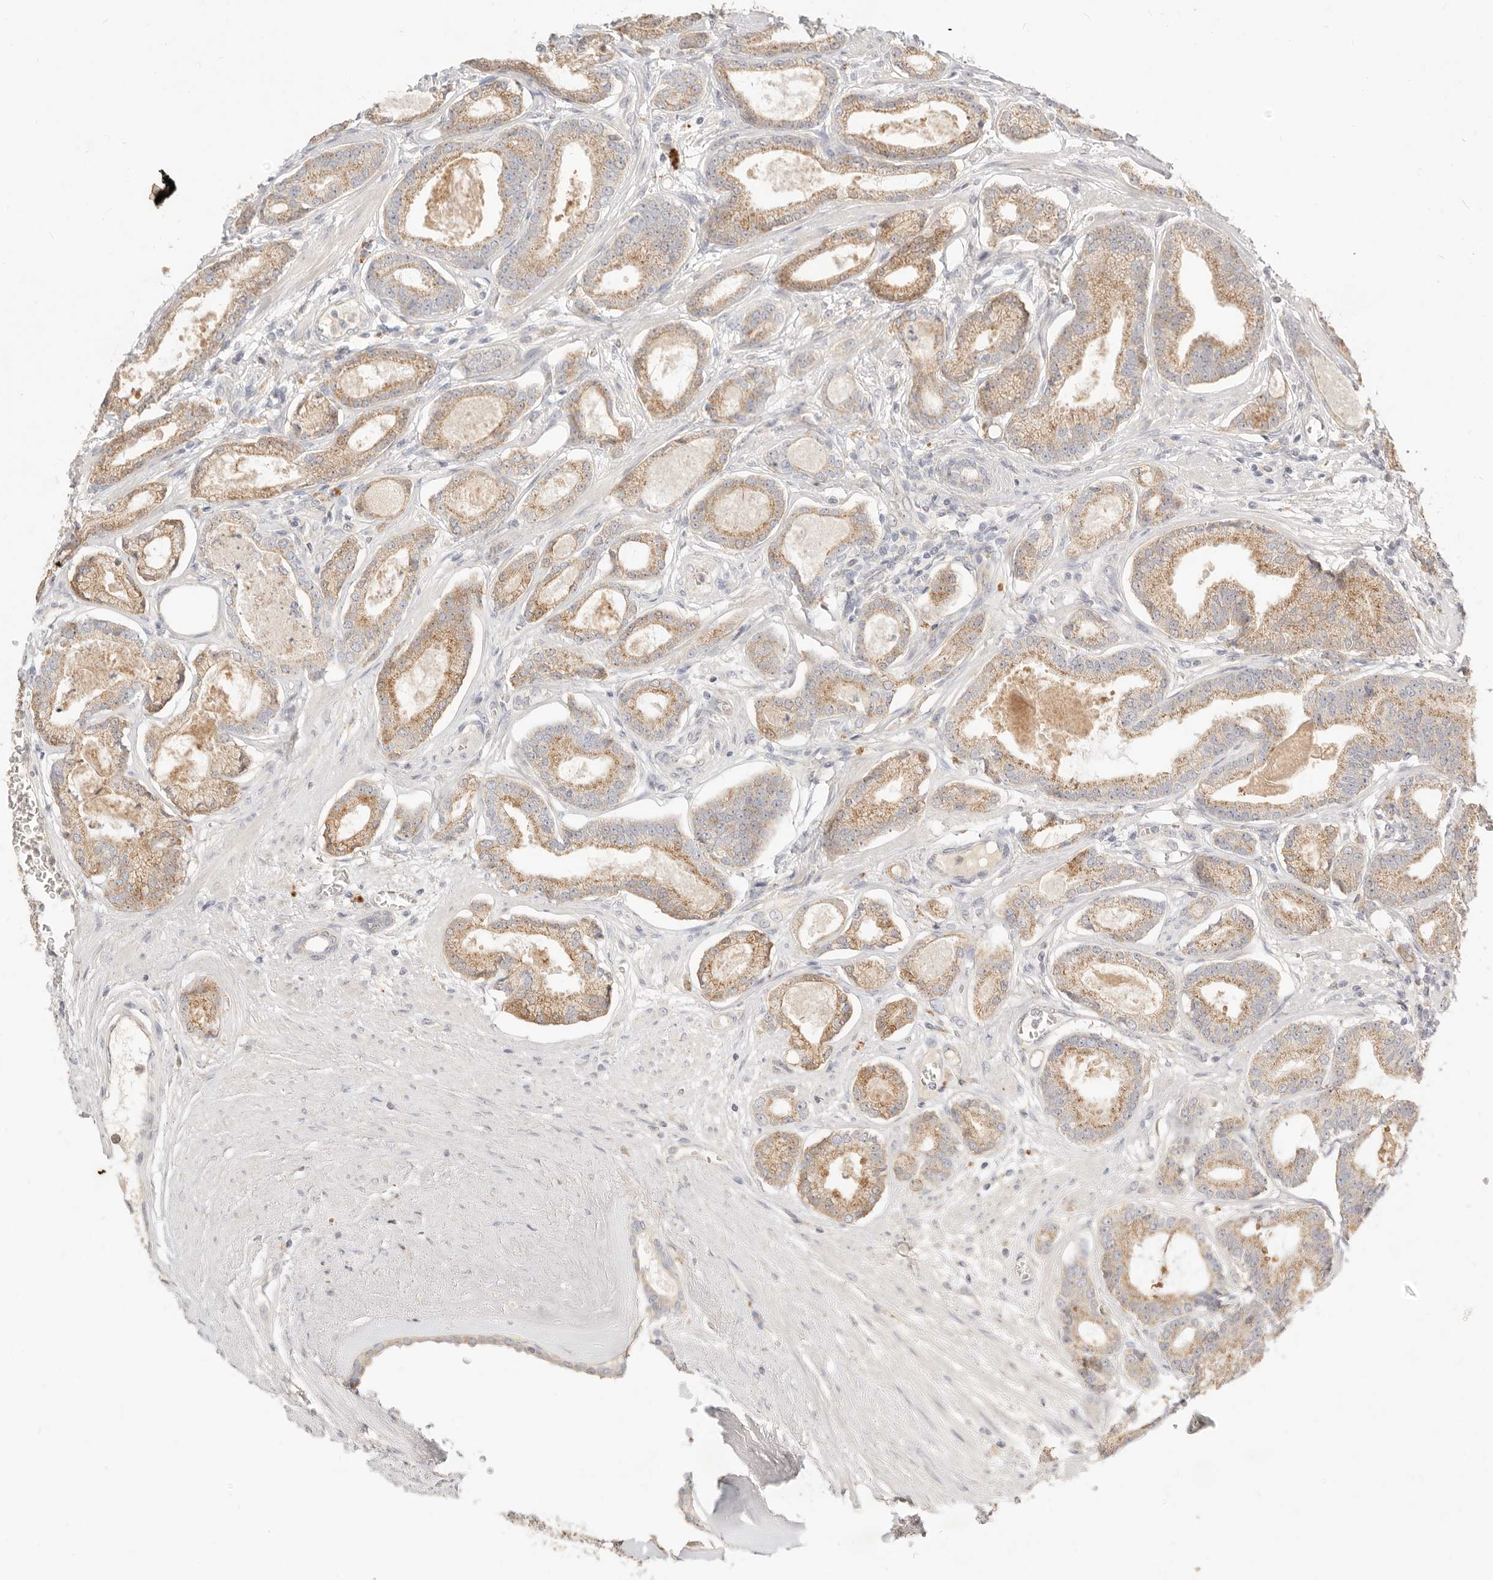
{"staining": {"intensity": "moderate", "quantity": ">75%", "location": "cytoplasmic/membranous"}, "tissue": "prostate cancer", "cell_type": "Tumor cells", "image_type": "cancer", "snomed": [{"axis": "morphology", "description": "Adenocarcinoma, Low grade"}, {"axis": "topography", "description": "Prostate"}], "caption": "A brown stain shows moderate cytoplasmic/membranous staining of a protein in prostate cancer (low-grade adenocarcinoma) tumor cells.", "gene": "ACOX1", "patient": {"sex": "male", "age": 60}}